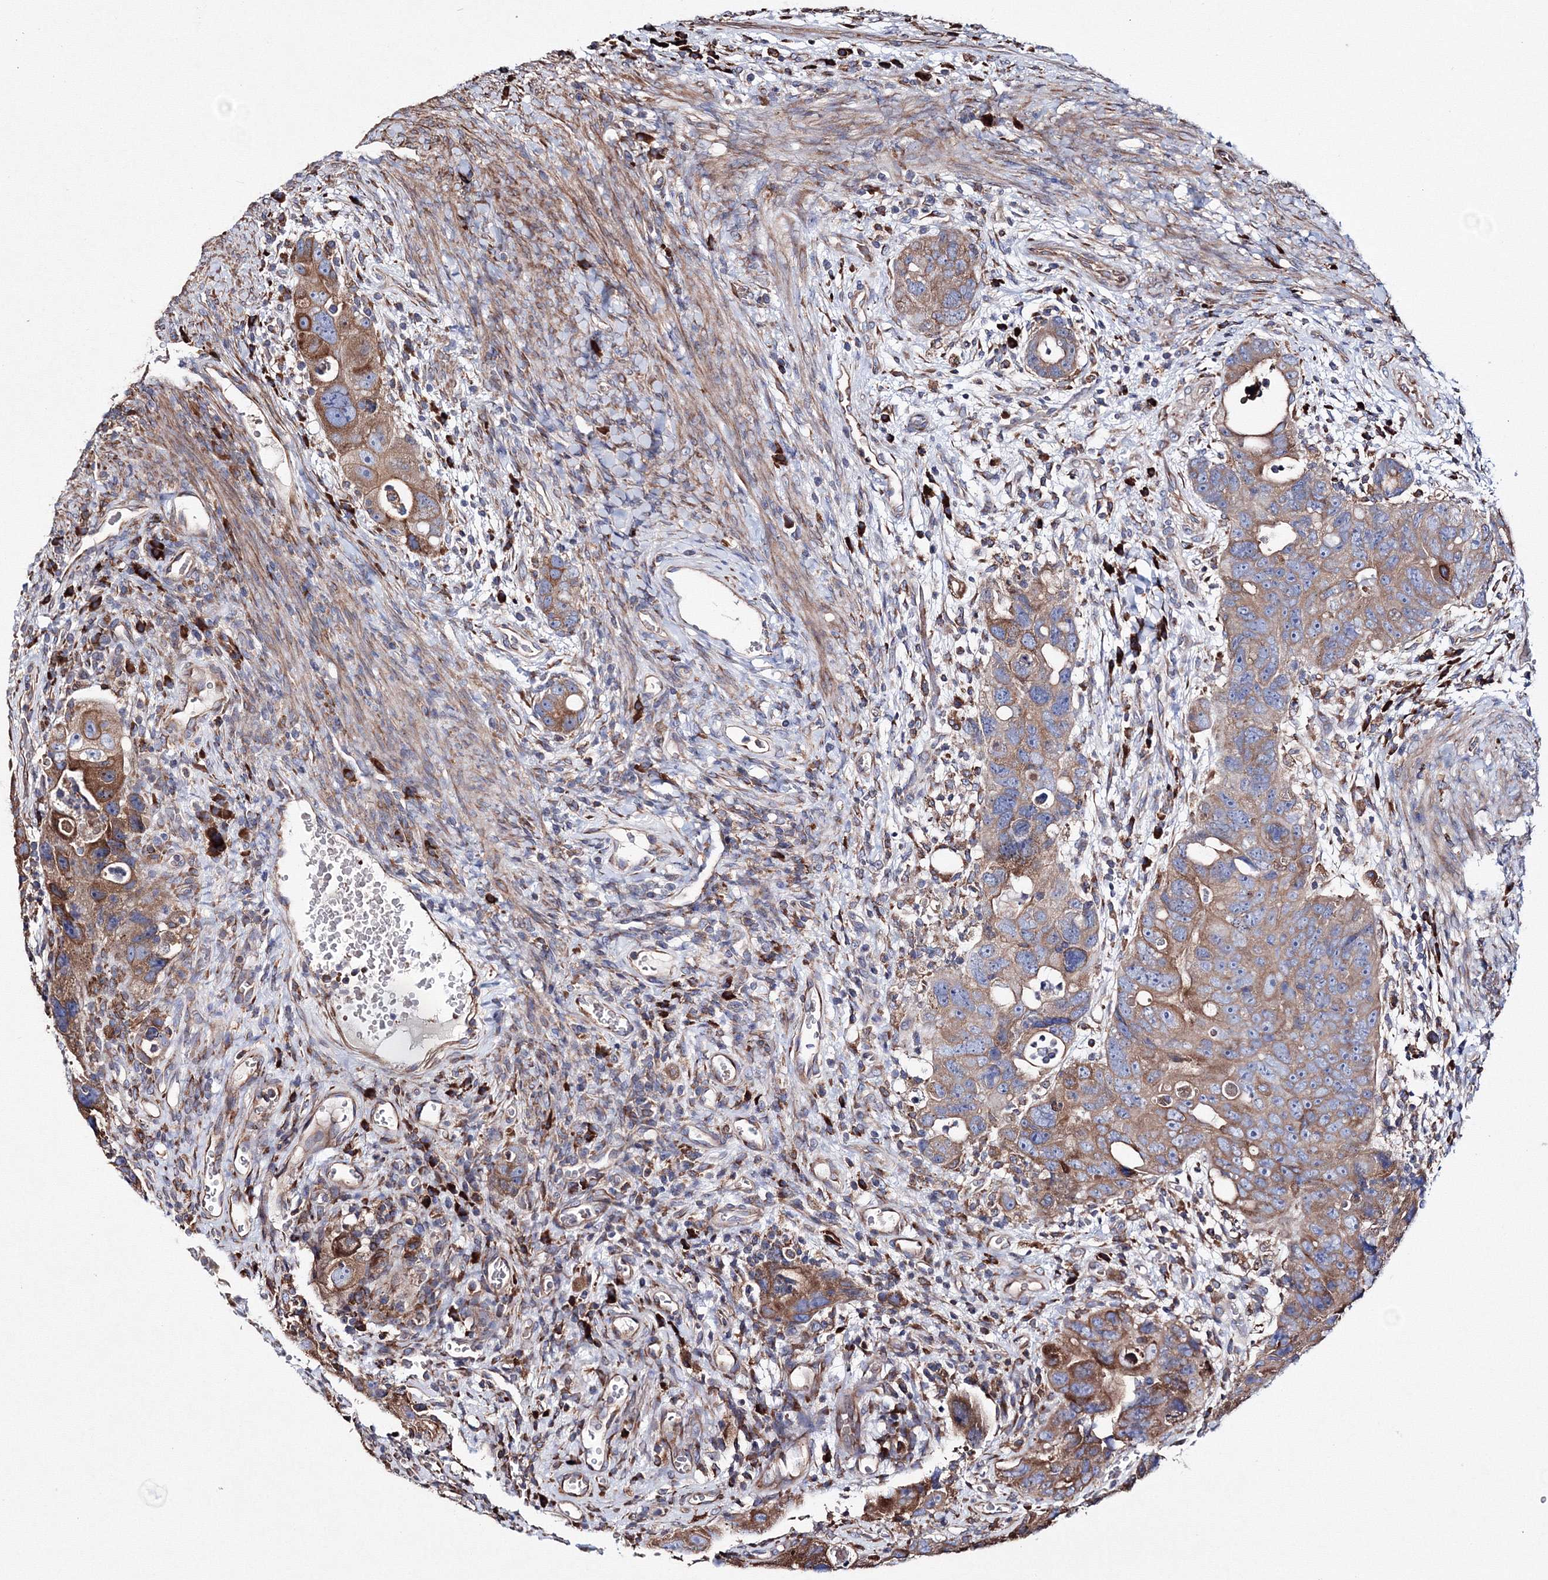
{"staining": {"intensity": "moderate", "quantity": ">75%", "location": "cytoplasmic/membranous"}, "tissue": "colorectal cancer", "cell_type": "Tumor cells", "image_type": "cancer", "snomed": [{"axis": "morphology", "description": "Adenocarcinoma, NOS"}, {"axis": "topography", "description": "Rectum"}], "caption": "Moderate cytoplasmic/membranous protein staining is identified in approximately >75% of tumor cells in colorectal adenocarcinoma.", "gene": "VPS8", "patient": {"sex": "male", "age": 59}}